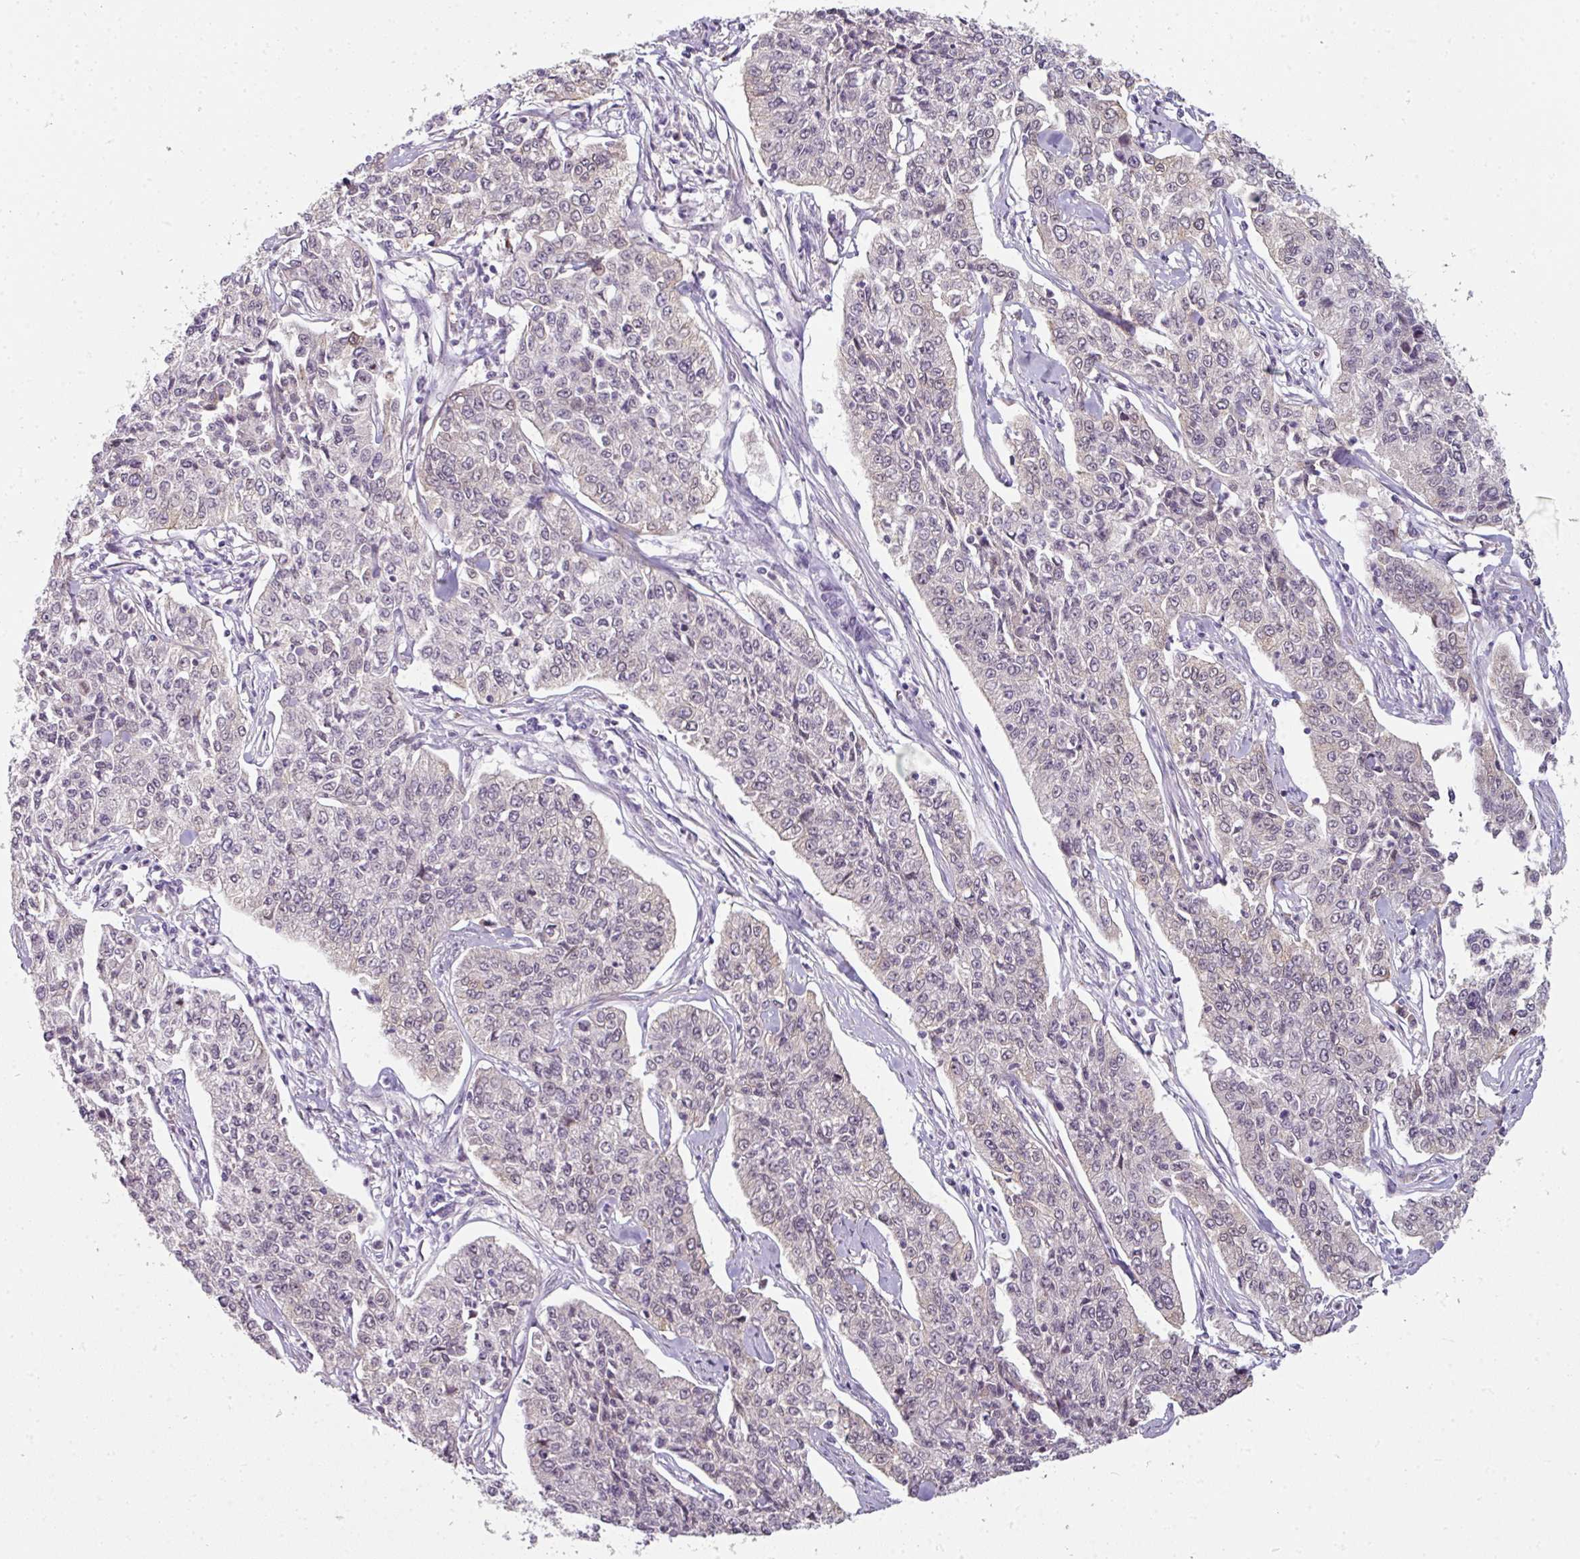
{"staining": {"intensity": "negative", "quantity": "none", "location": "none"}, "tissue": "cervical cancer", "cell_type": "Tumor cells", "image_type": "cancer", "snomed": [{"axis": "morphology", "description": "Squamous cell carcinoma, NOS"}, {"axis": "topography", "description": "Cervix"}], "caption": "Immunohistochemical staining of cervical cancer (squamous cell carcinoma) demonstrates no significant positivity in tumor cells.", "gene": "C19orf33", "patient": {"sex": "female", "age": 35}}